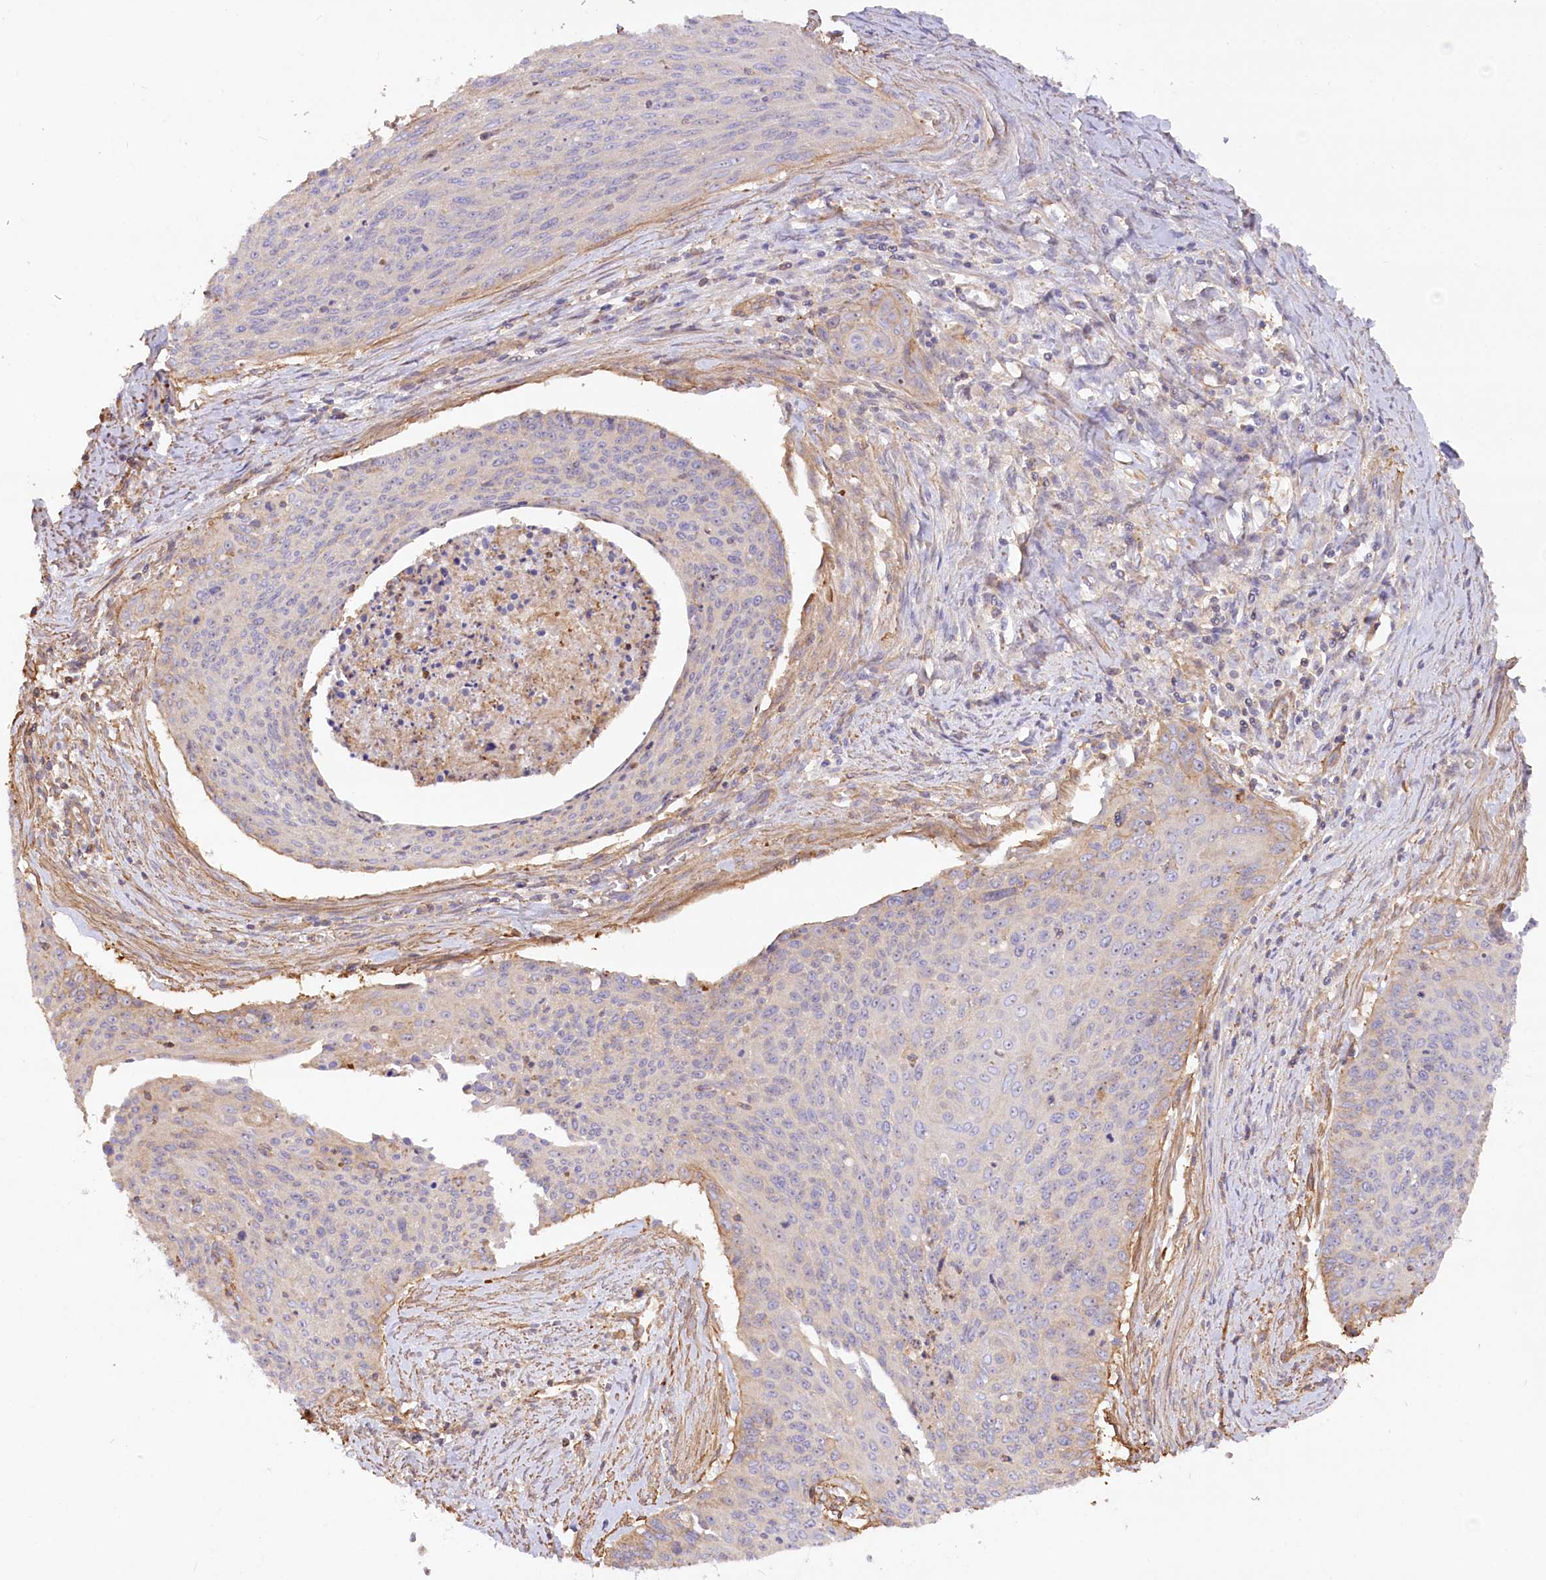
{"staining": {"intensity": "negative", "quantity": "none", "location": "none"}, "tissue": "cervical cancer", "cell_type": "Tumor cells", "image_type": "cancer", "snomed": [{"axis": "morphology", "description": "Squamous cell carcinoma, NOS"}, {"axis": "topography", "description": "Cervix"}], "caption": "A high-resolution photomicrograph shows immunohistochemistry (IHC) staining of cervical squamous cell carcinoma, which exhibits no significant positivity in tumor cells.", "gene": "WDR36", "patient": {"sex": "female", "age": 55}}